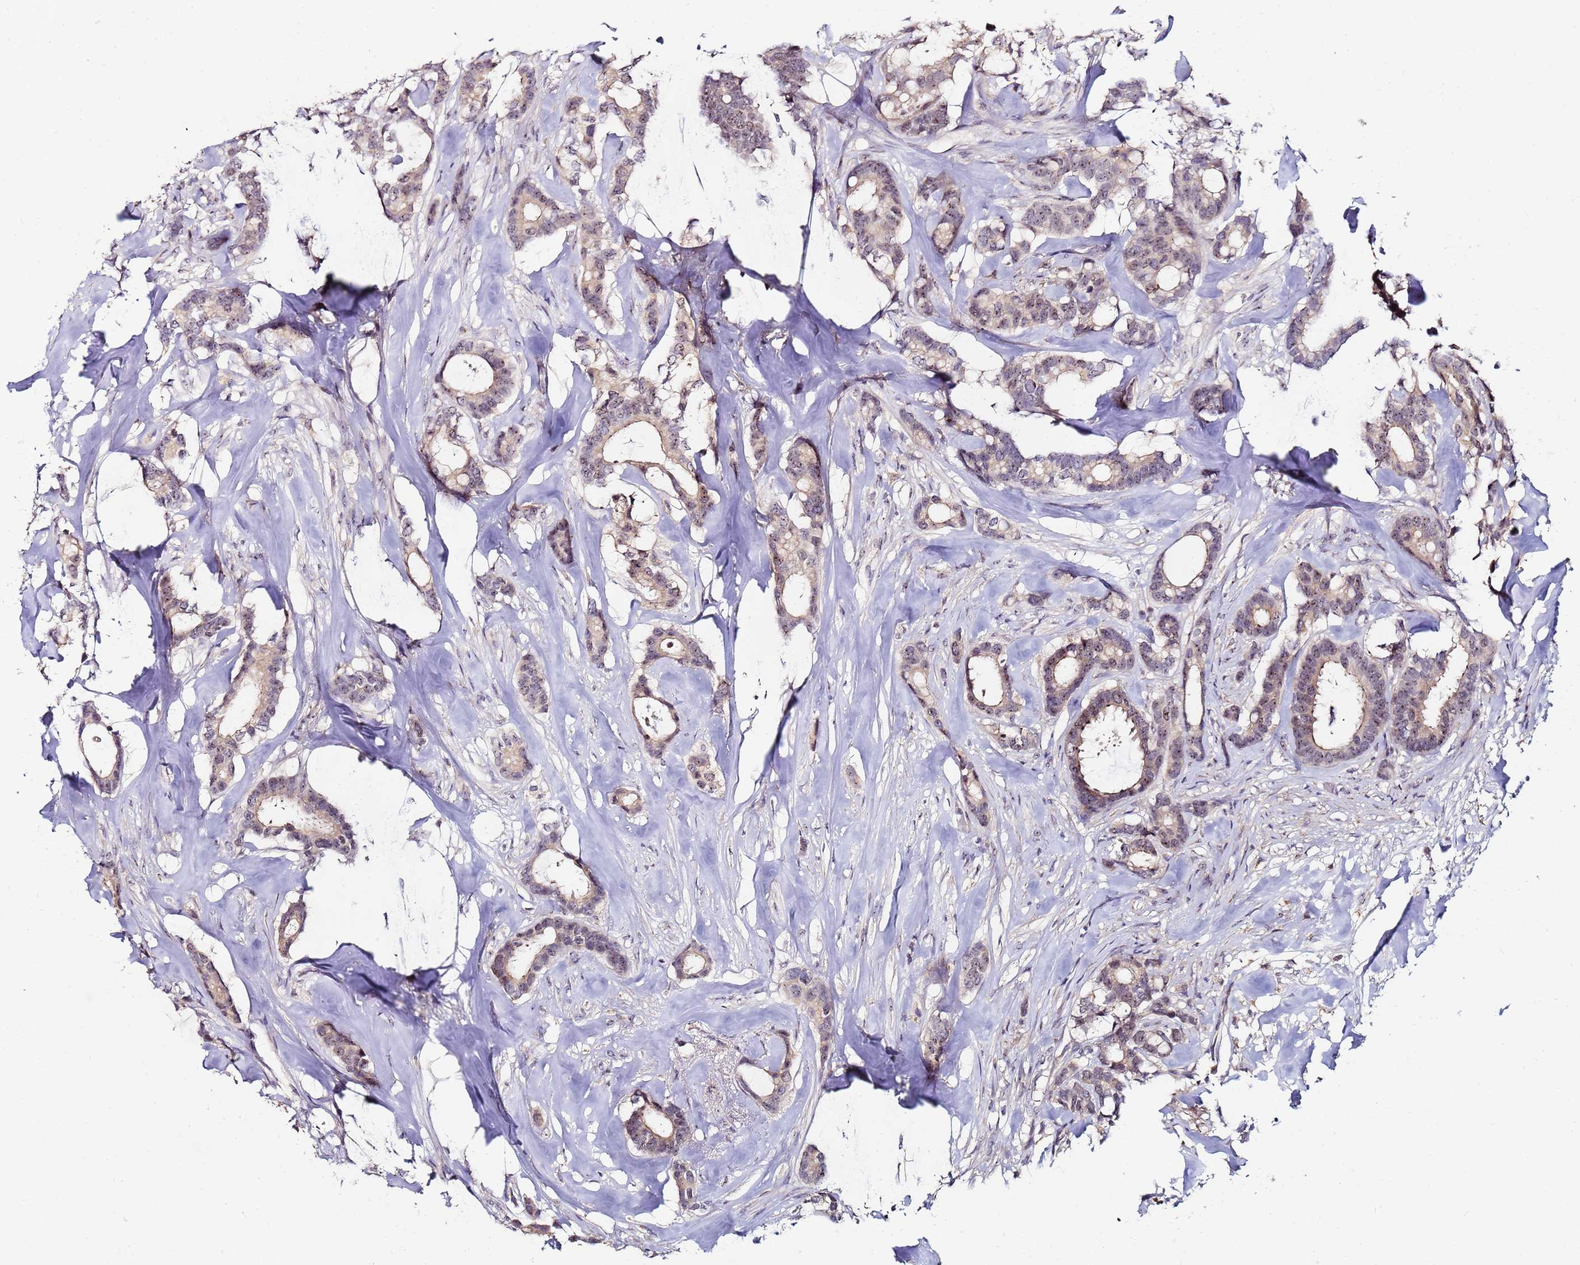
{"staining": {"intensity": "weak", "quantity": "25%-75%", "location": "cytoplasmic/membranous,nuclear"}, "tissue": "breast cancer", "cell_type": "Tumor cells", "image_type": "cancer", "snomed": [{"axis": "morphology", "description": "Duct carcinoma"}, {"axis": "topography", "description": "Breast"}], "caption": "Breast infiltrating ductal carcinoma stained with IHC exhibits weak cytoplasmic/membranous and nuclear expression in approximately 25%-75% of tumor cells.", "gene": "KRI1", "patient": {"sex": "female", "age": 87}}